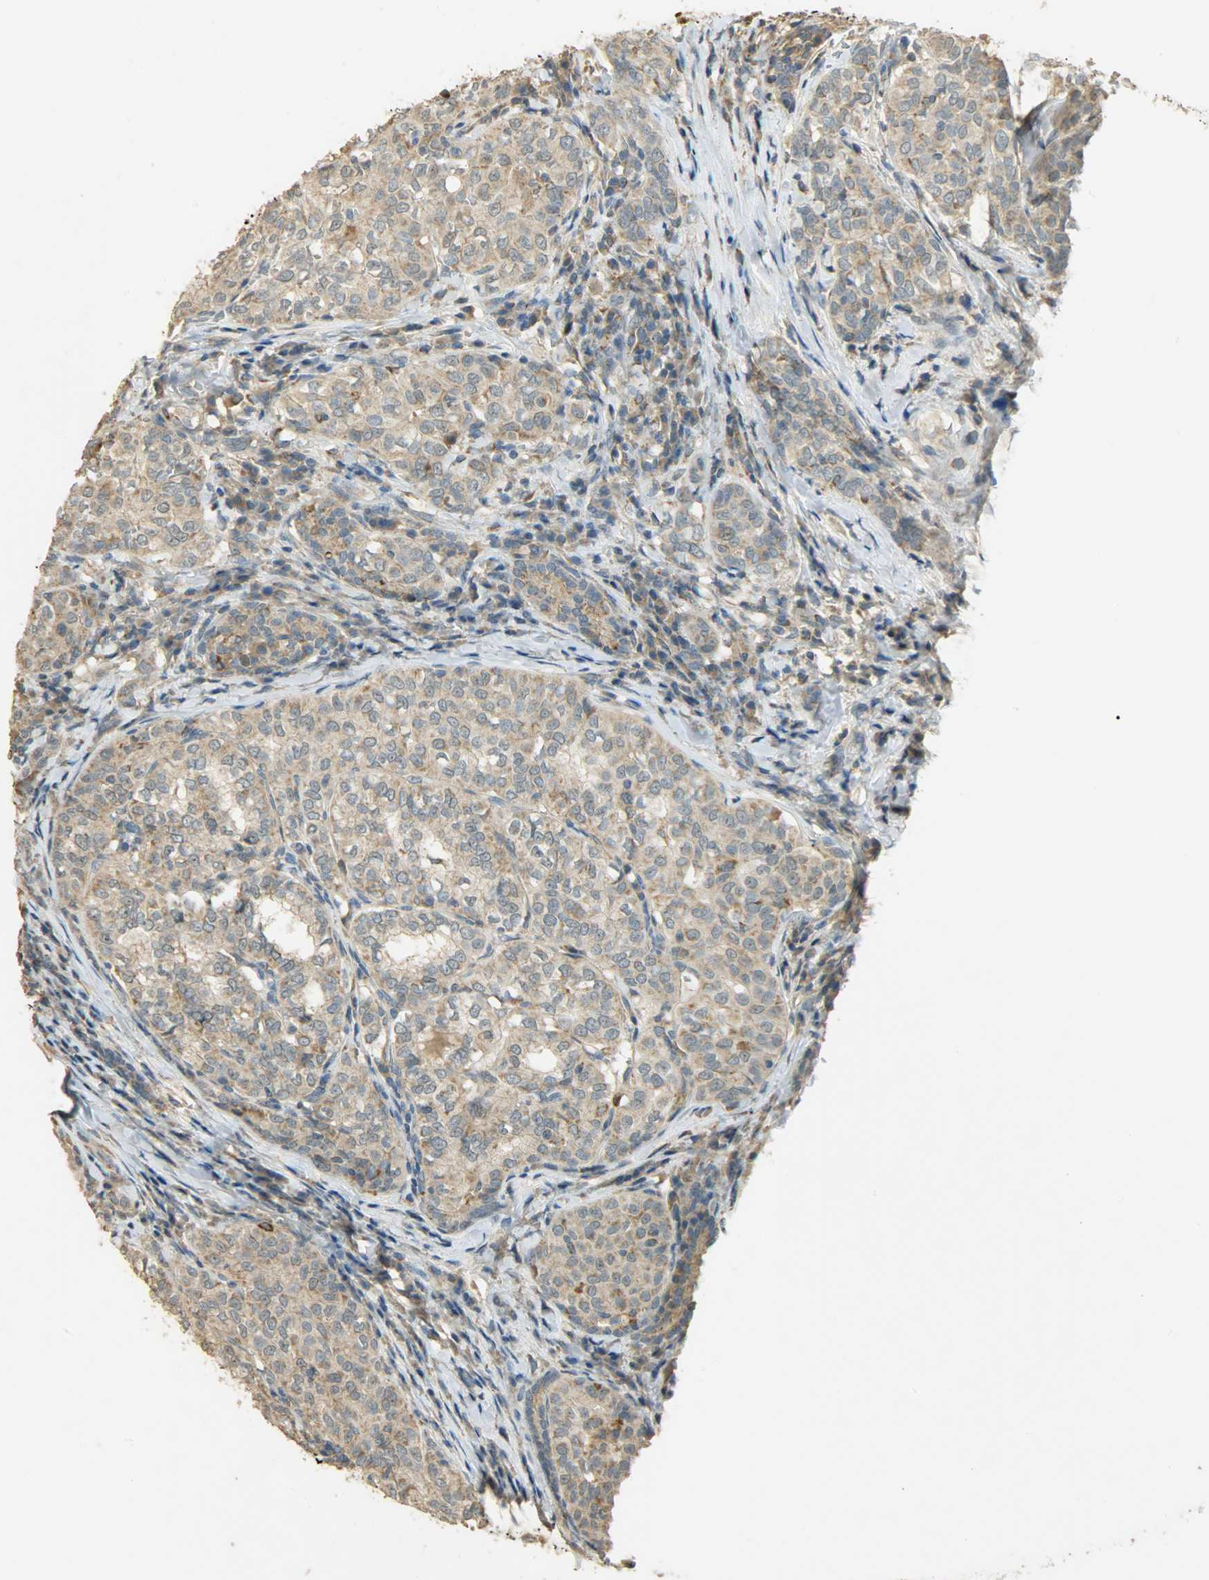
{"staining": {"intensity": "weak", "quantity": ">75%", "location": "cytoplasmic/membranous"}, "tissue": "thyroid cancer", "cell_type": "Tumor cells", "image_type": "cancer", "snomed": [{"axis": "morphology", "description": "Papillary adenocarcinoma, NOS"}, {"axis": "topography", "description": "Thyroid gland"}], "caption": "Human thyroid cancer stained with a protein marker demonstrates weak staining in tumor cells.", "gene": "HDHD5", "patient": {"sex": "female", "age": 30}}